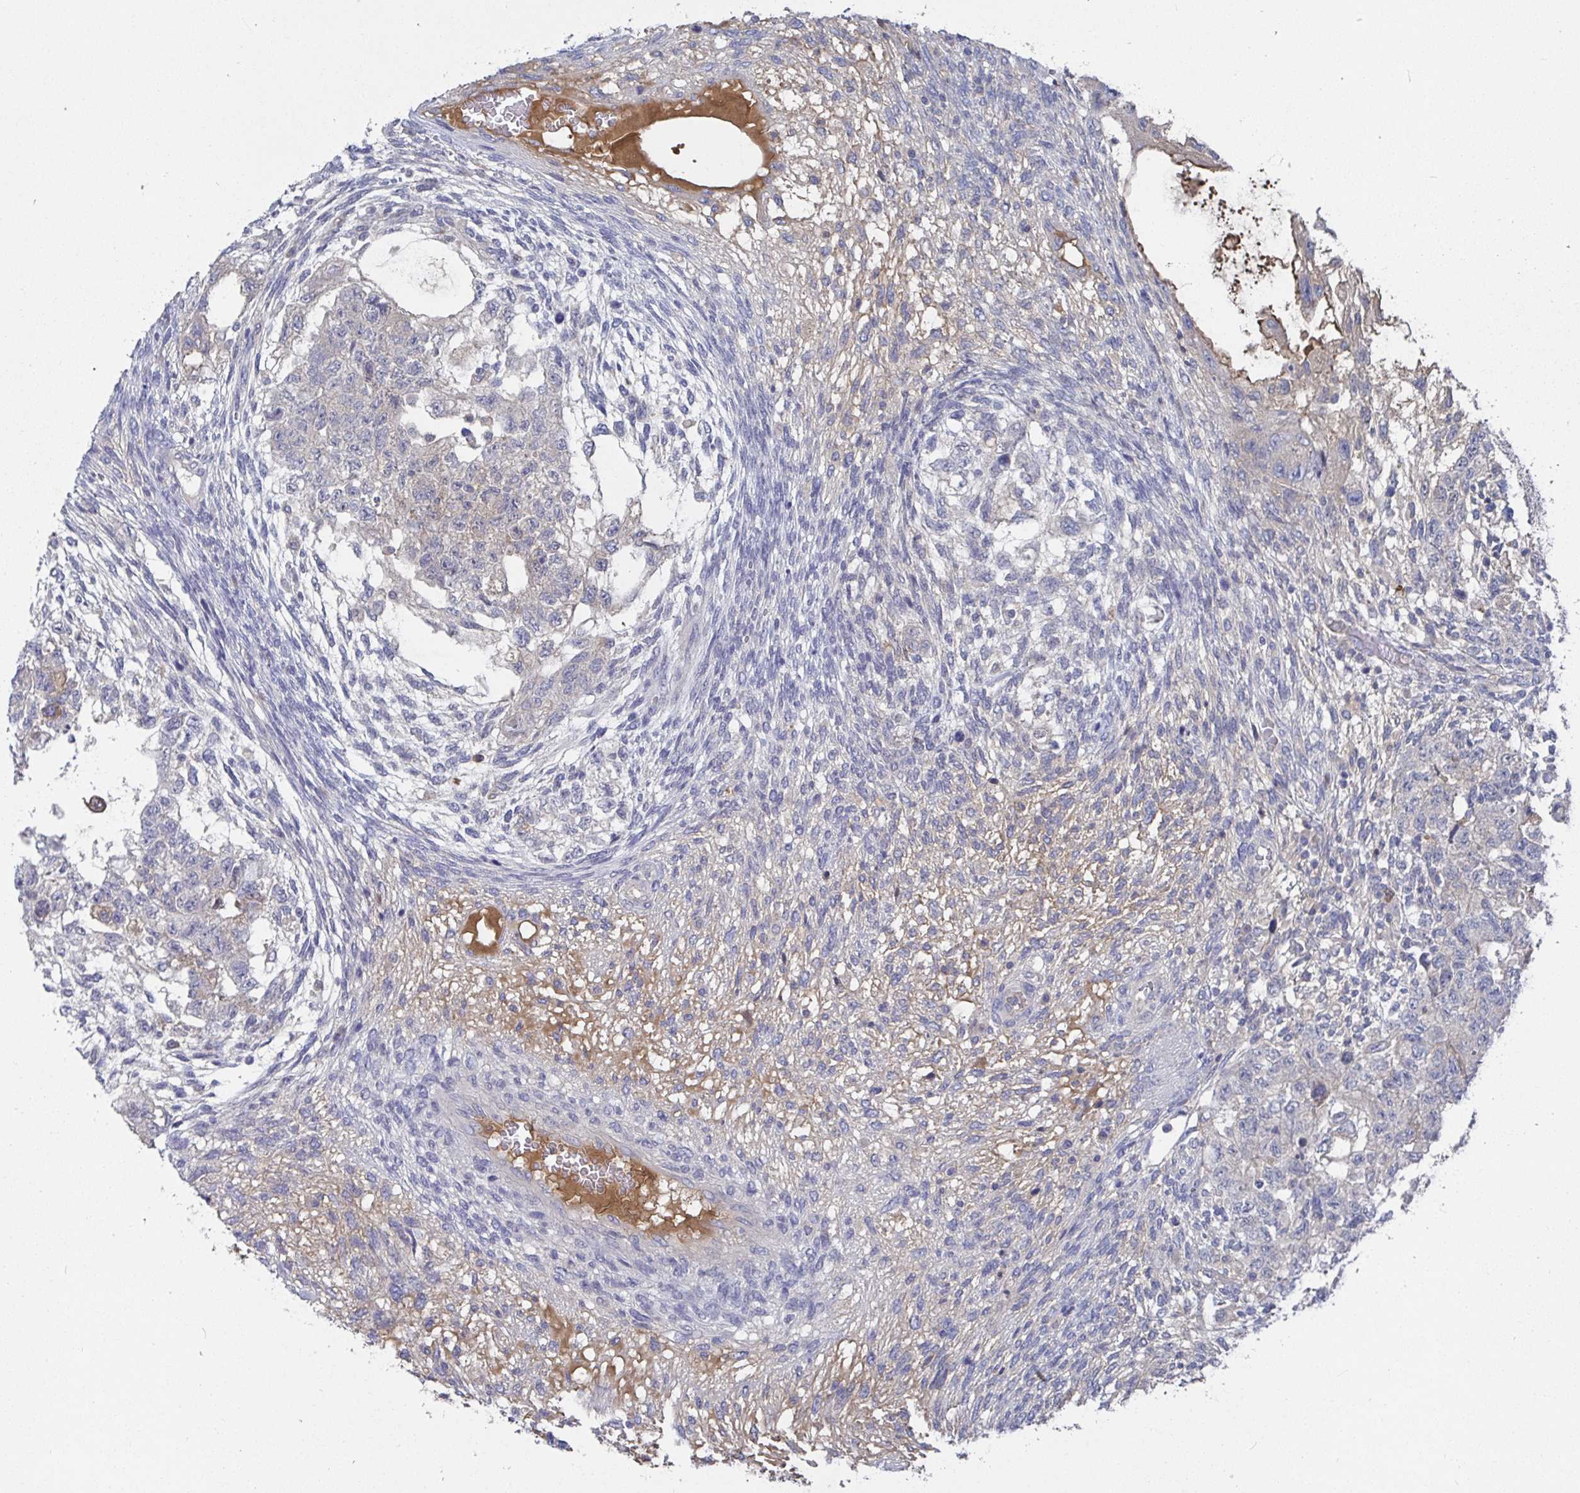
{"staining": {"intensity": "negative", "quantity": "none", "location": "none"}, "tissue": "testis cancer", "cell_type": "Tumor cells", "image_type": "cancer", "snomed": [{"axis": "morphology", "description": "Normal tissue, NOS"}, {"axis": "morphology", "description": "Carcinoma, Embryonal, NOS"}, {"axis": "topography", "description": "Testis"}], "caption": "This is an immunohistochemistry (IHC) micrograph of testis embryonal carcinoma. There is no expression in tumor cells.", "gene": "GPR148", "patient": {"sex": "male", "age": 36}}